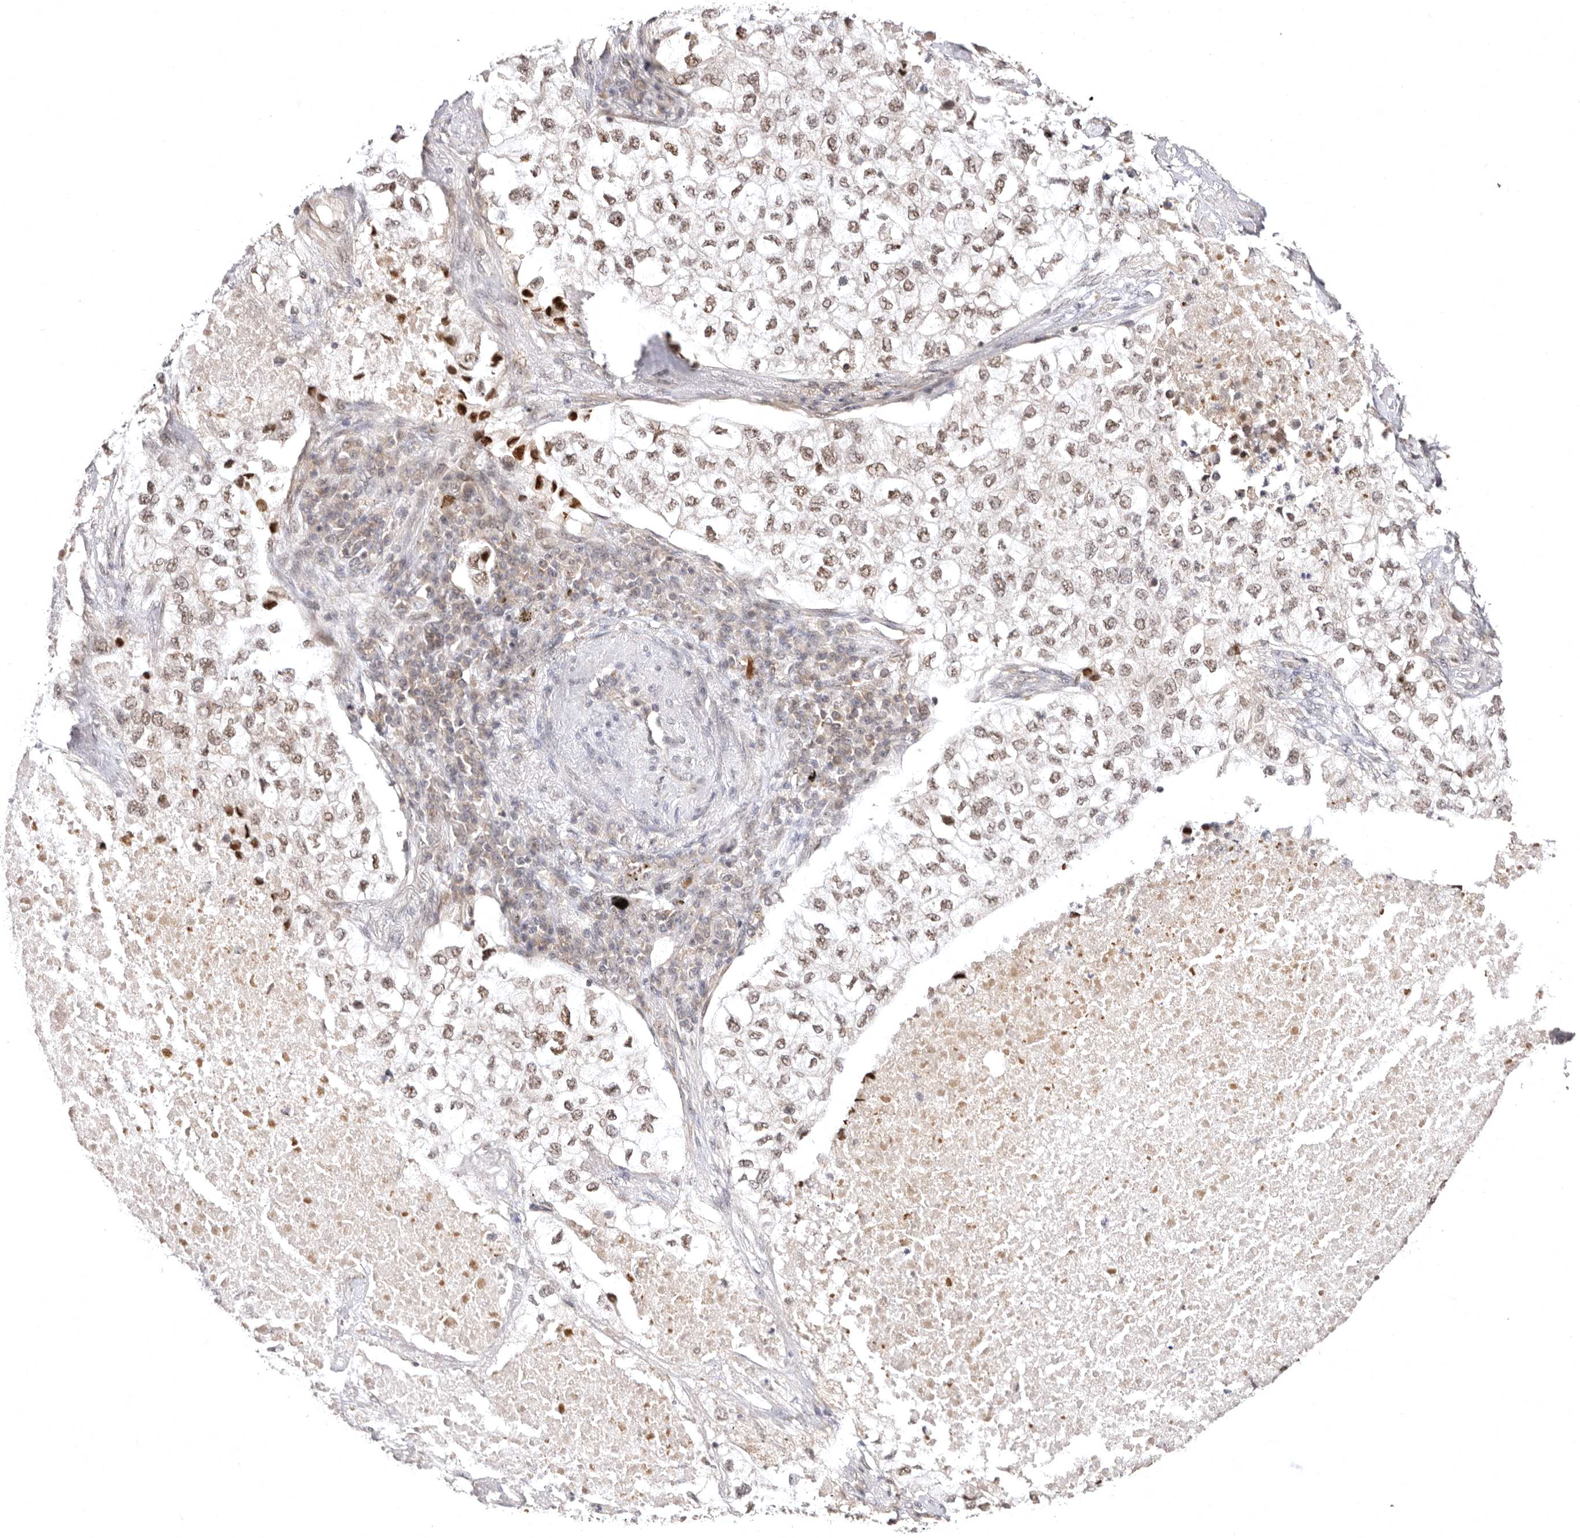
{"staining": {"intensity": "weak", "quantity": ">75%", "location": "nuclear"}, "tissue": "lung cancer", "cell_type": "Tumor cells", "image_type": "cancer", "snomed": [{"axis": "morphology", "description": "Adenocarcinoma, NOS"}, {"axis": "topography", "description": "Lung"}], "caption": "This histopathology image reveals immunohistochemistry staining of lung adenocarcinoma, with low weak nuclear staining in approximately >75% of tumor cells.", "gene": "MED8", "patient": {"sex": "male", "age": 63}}